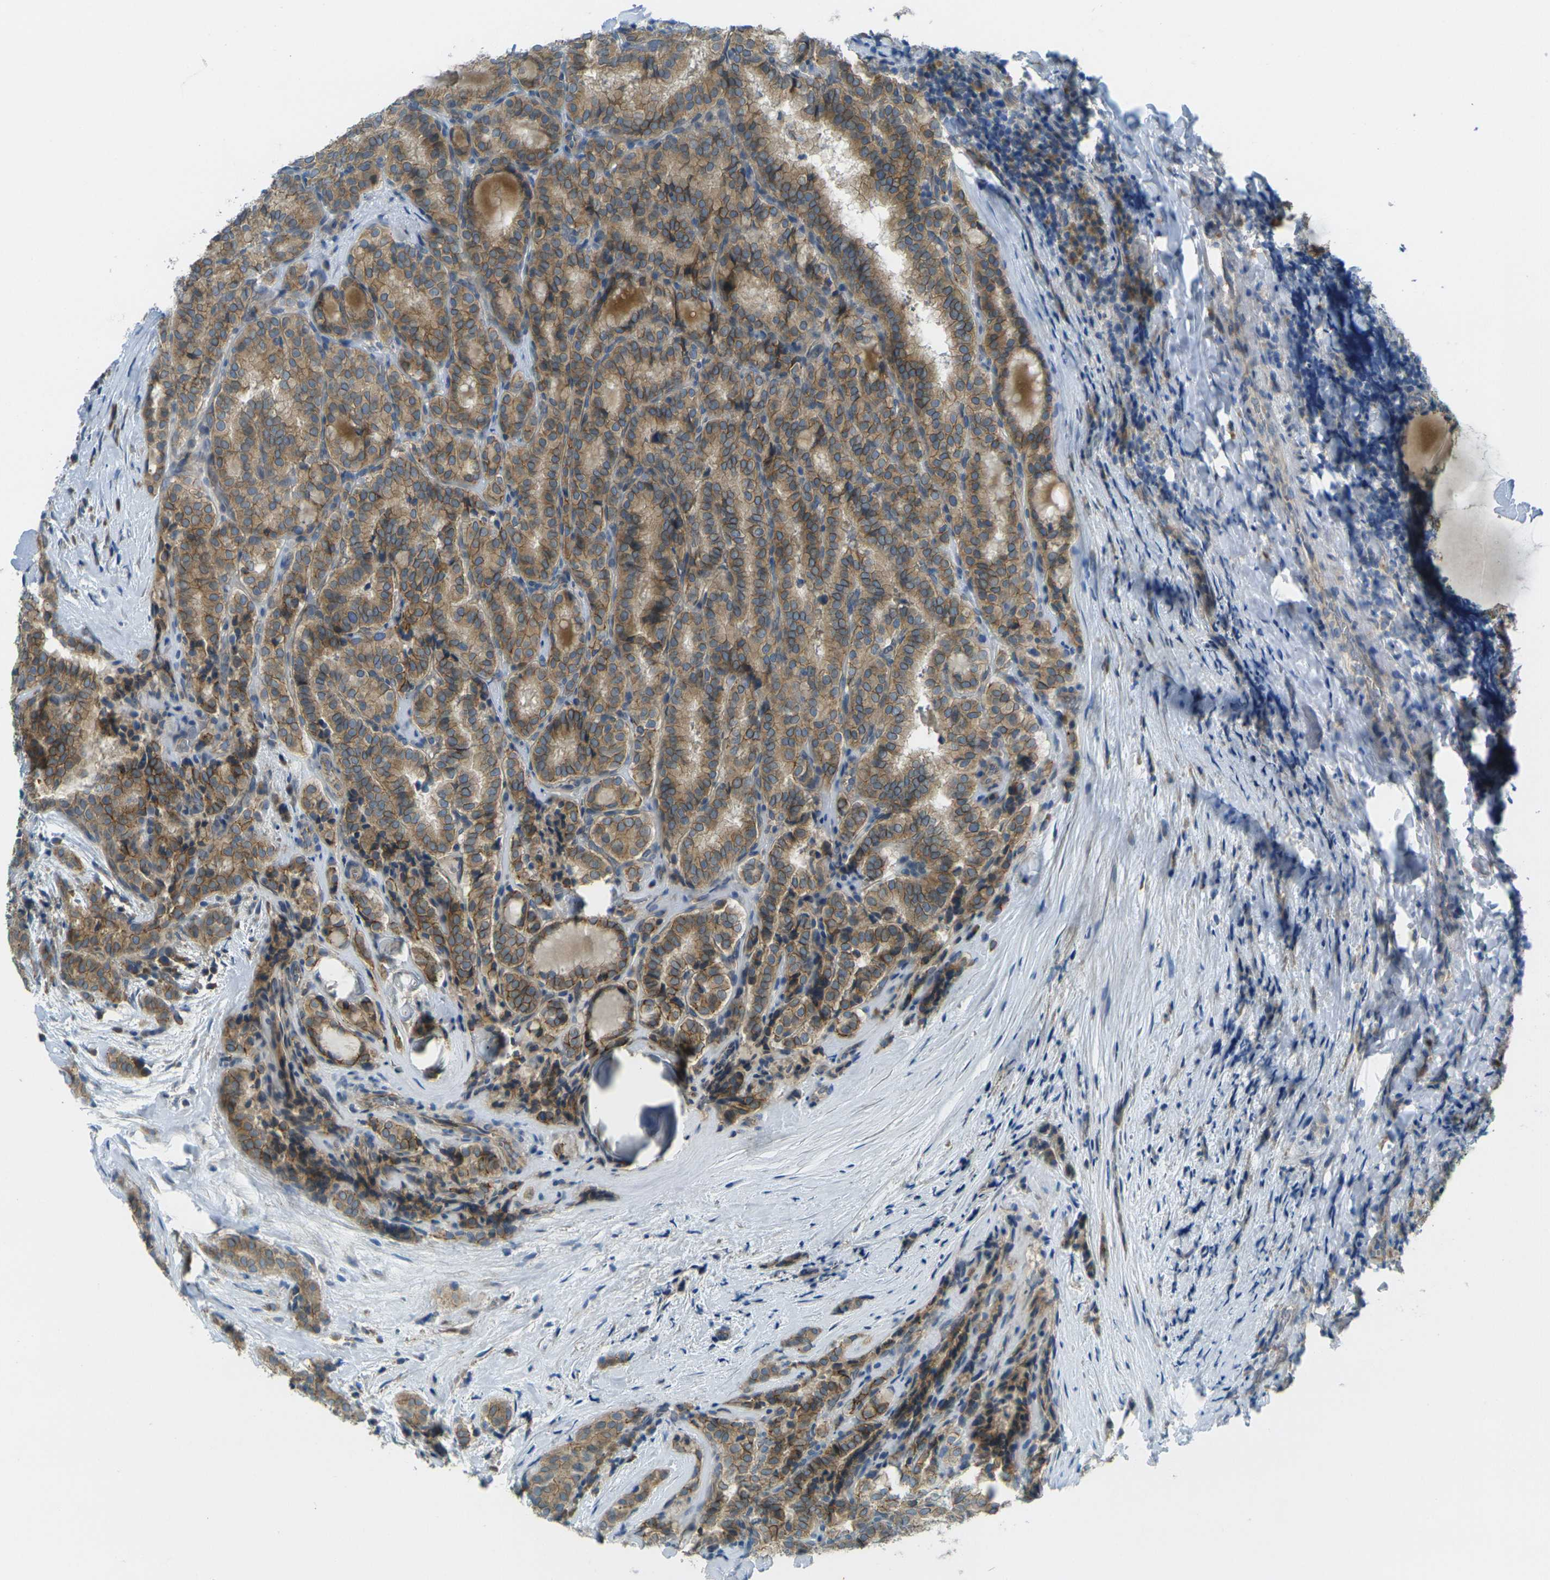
{"staining": {"intensity": "moderate", "quantity": ">75%", "location": "cytoplasmic/membranous"}, "tissue": "thyroid cancer", "cell_type": "Tumor cells", "image_type": "cancer", "snomed": [{"axis": "morphology", "description": "Normal tissue, NOS"}, {"axis": "morphology", "description": "Papillary adenocarcinoma, NOS"}, {"axis": "topography", "description": "Thyroid gland"}], "caption": "DAB (3,3'-diaminobenzidine) immunohistochemical staining of thyroid cancer demonstrates moderate cytoplasmic/membranous protein expression in about >75% of tumor cells.", "gene": "RHBDD1", "patient": {"sex": "female", "age": 30}}